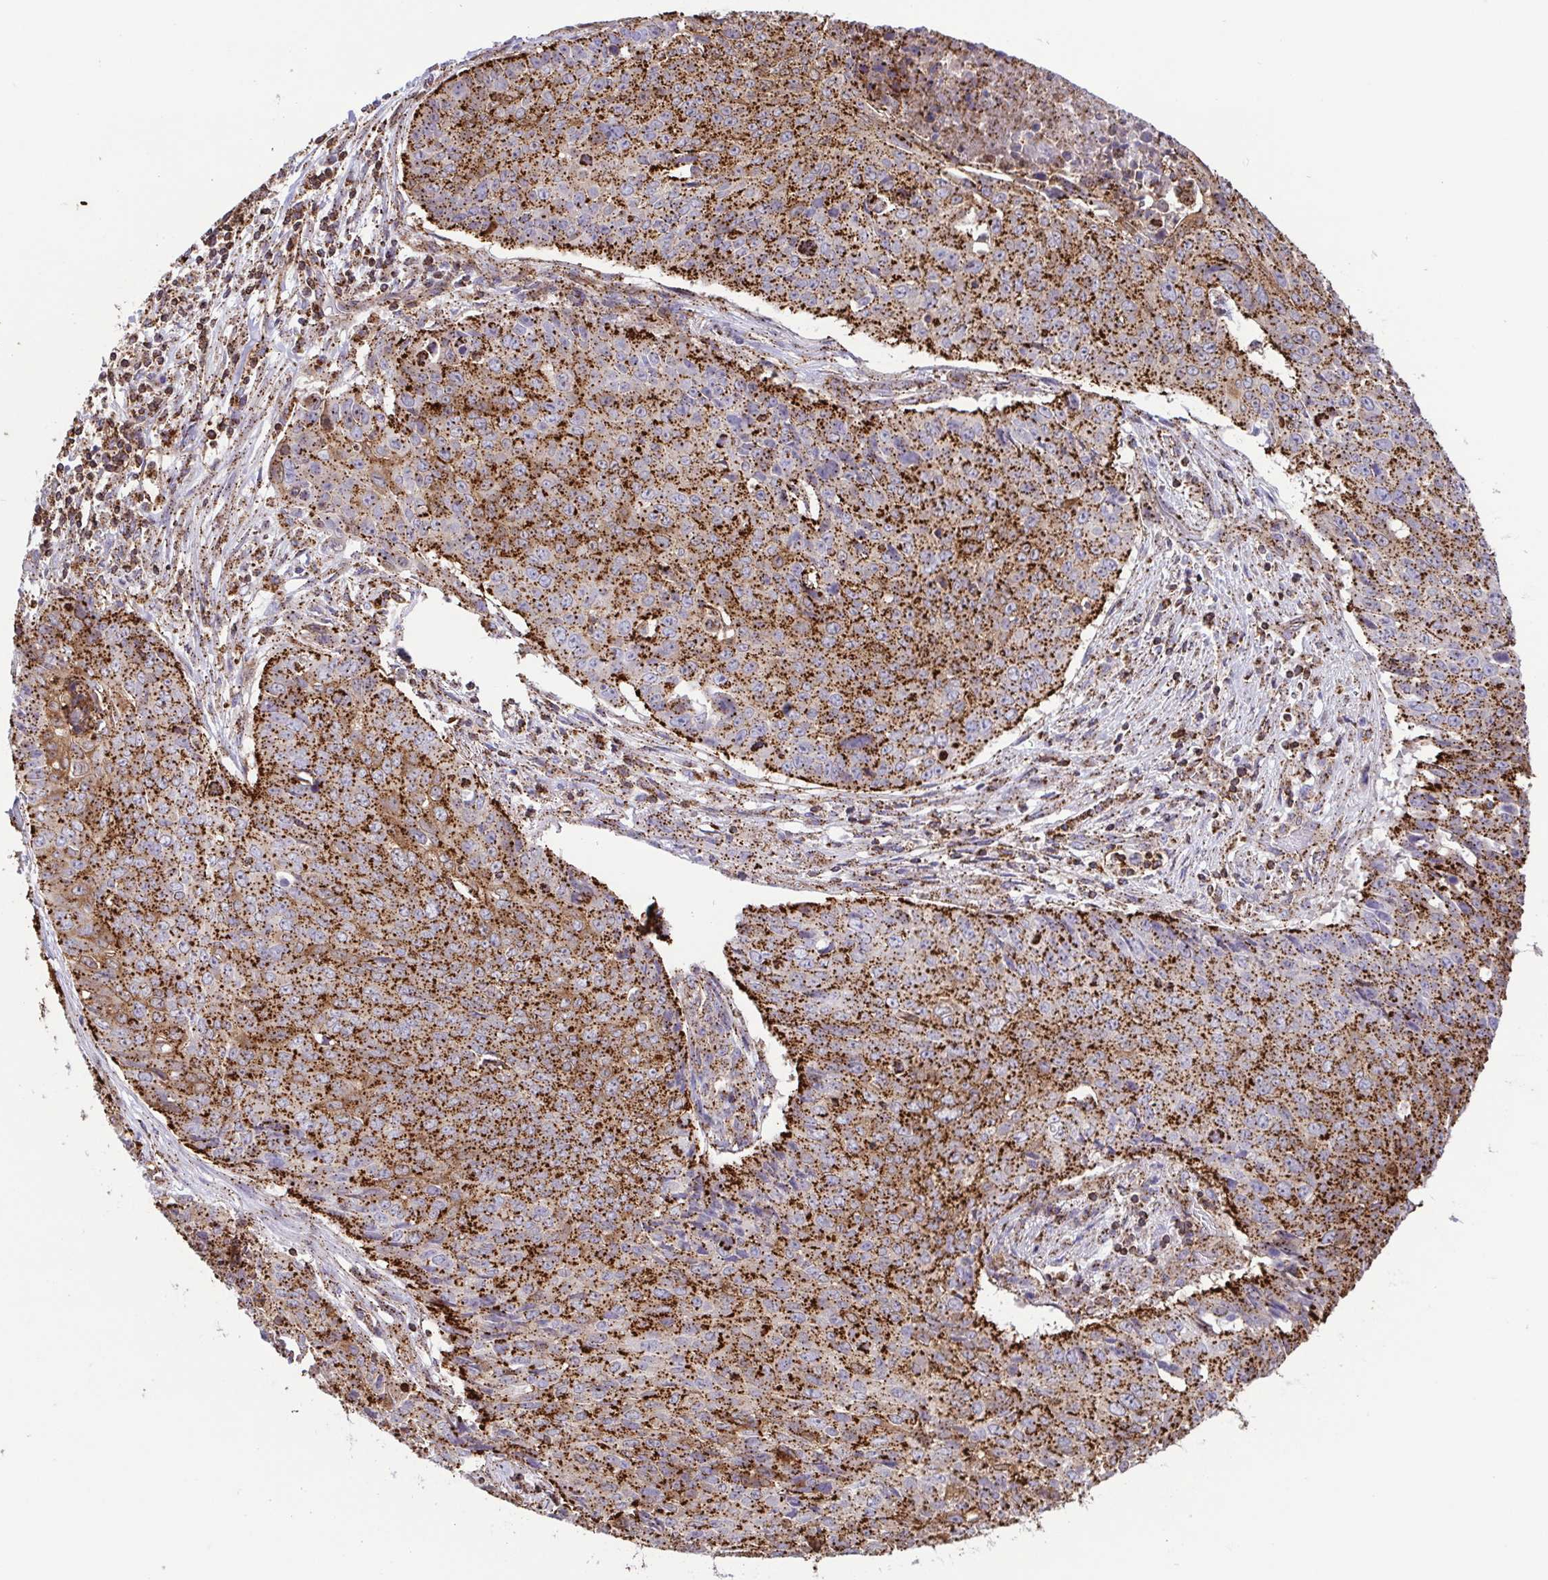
{"staining": {"intensity": "strong", "quantity": "25%-75%", "location": "cytoplasmic/membranous"}, "tissue": "lung cancer", "cell_type": "Tumor cells", "image_type": "cancer", "snomed": [{"axis": "morphology", "description": "Normal tissue, NOS"}, {"axis": "morphology", "description": "Squamous cell carcinoma, NOS"}, {"axis": "topography", "description": "Bronchus"}, {"axis": "topography", "description": "Lung"}], "caption": "Protein expression analysis of lung cancer (squamous cell carcinoma) shows strong cytoplasmic/membranous expression in about 25%-75% of tumor cells.", "gene": "CHMP1B", "patient": {"sex": "male", "age": 64}}